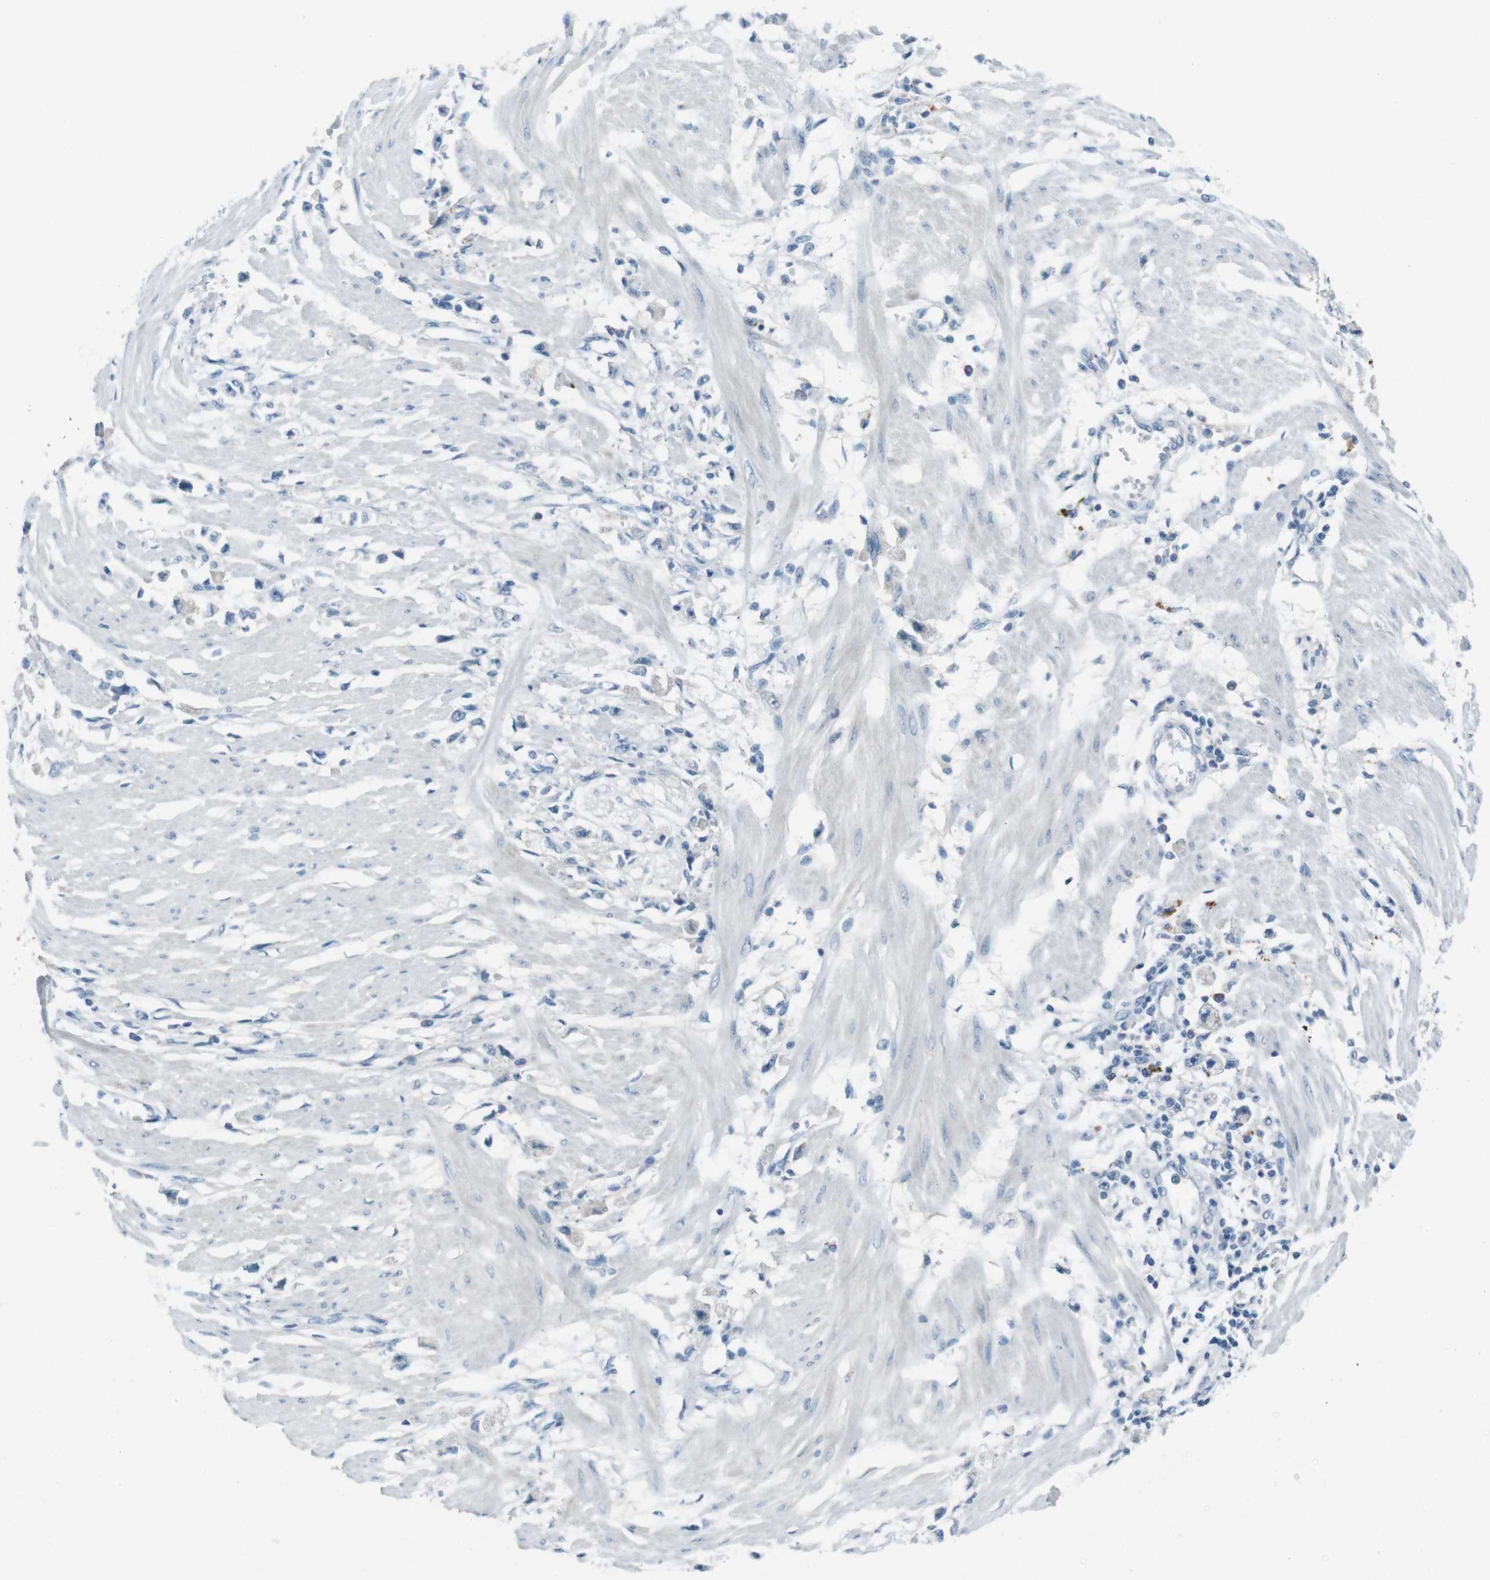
{"staining": {"intensity": "negative", "quantity": "none", "location": "none"}, "tissue": "stomach cancer", "cell_type": "Tumor cells", "image_type": "cancer", "snomed": [{"axis": "morphology", "description": "Adenocarcinoma, NOS"}, {"axis": "topography", "description": "Stomach, lower"}], "caption": "Stomach adenocarcinoma stained for a protein using IHC shows no positivity tumor cells.", "gene": "ENTPD7", "patient": {"sex": "male", "age": 77}}